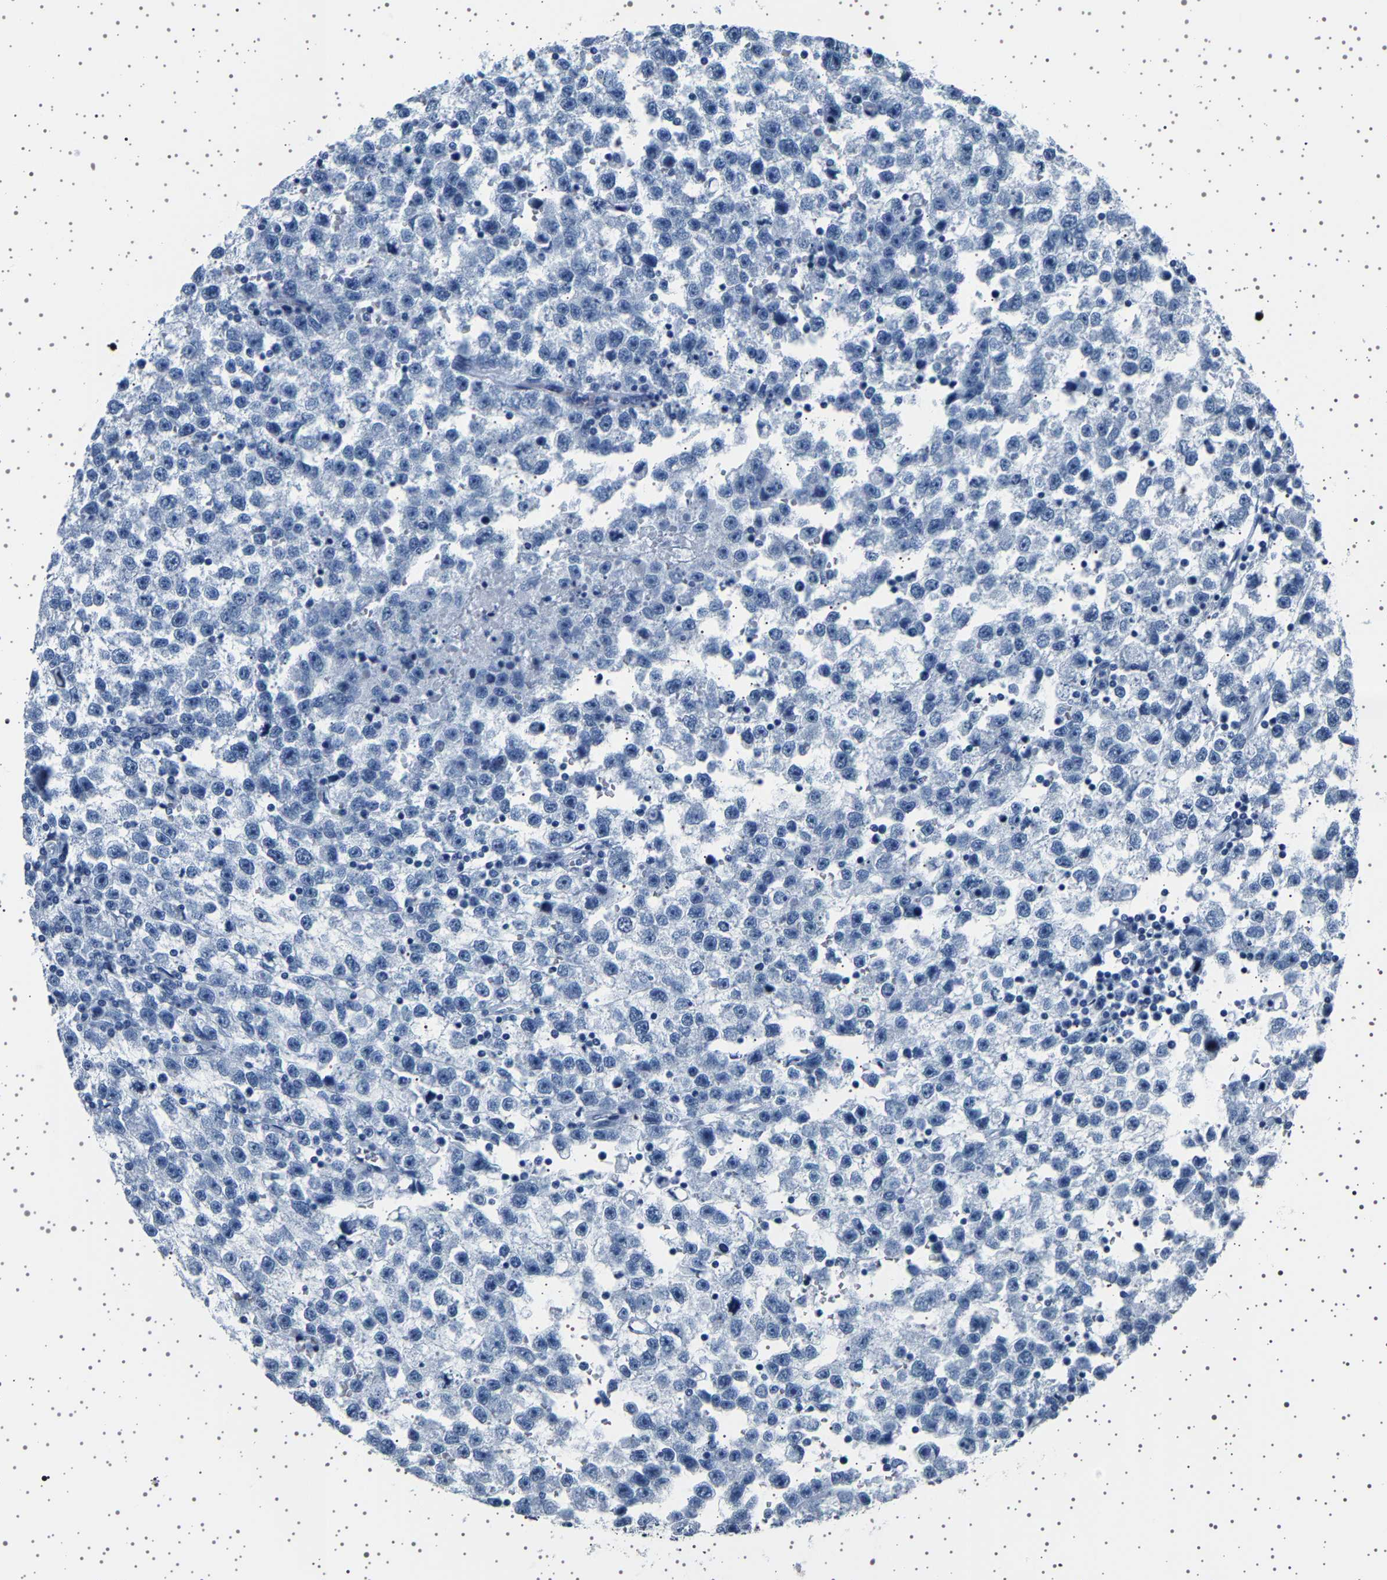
{"staining": {"intensity": "negative", "quantity": "none", "location": "none"}, "tissue": "testis cancer", "cell_type": "Tumor cells", "image_type": "cancer", "snomed": [{"axis": "morphology", "description": "Seminoma, NOS"}, {"axis": "topography", "description": "Testis"}], "caption": "A histopathology image of human testis seminoma is negative for staining in tumor cells.", "gene": "TFF3", "patient": {"sex": "male", "age": 33}}